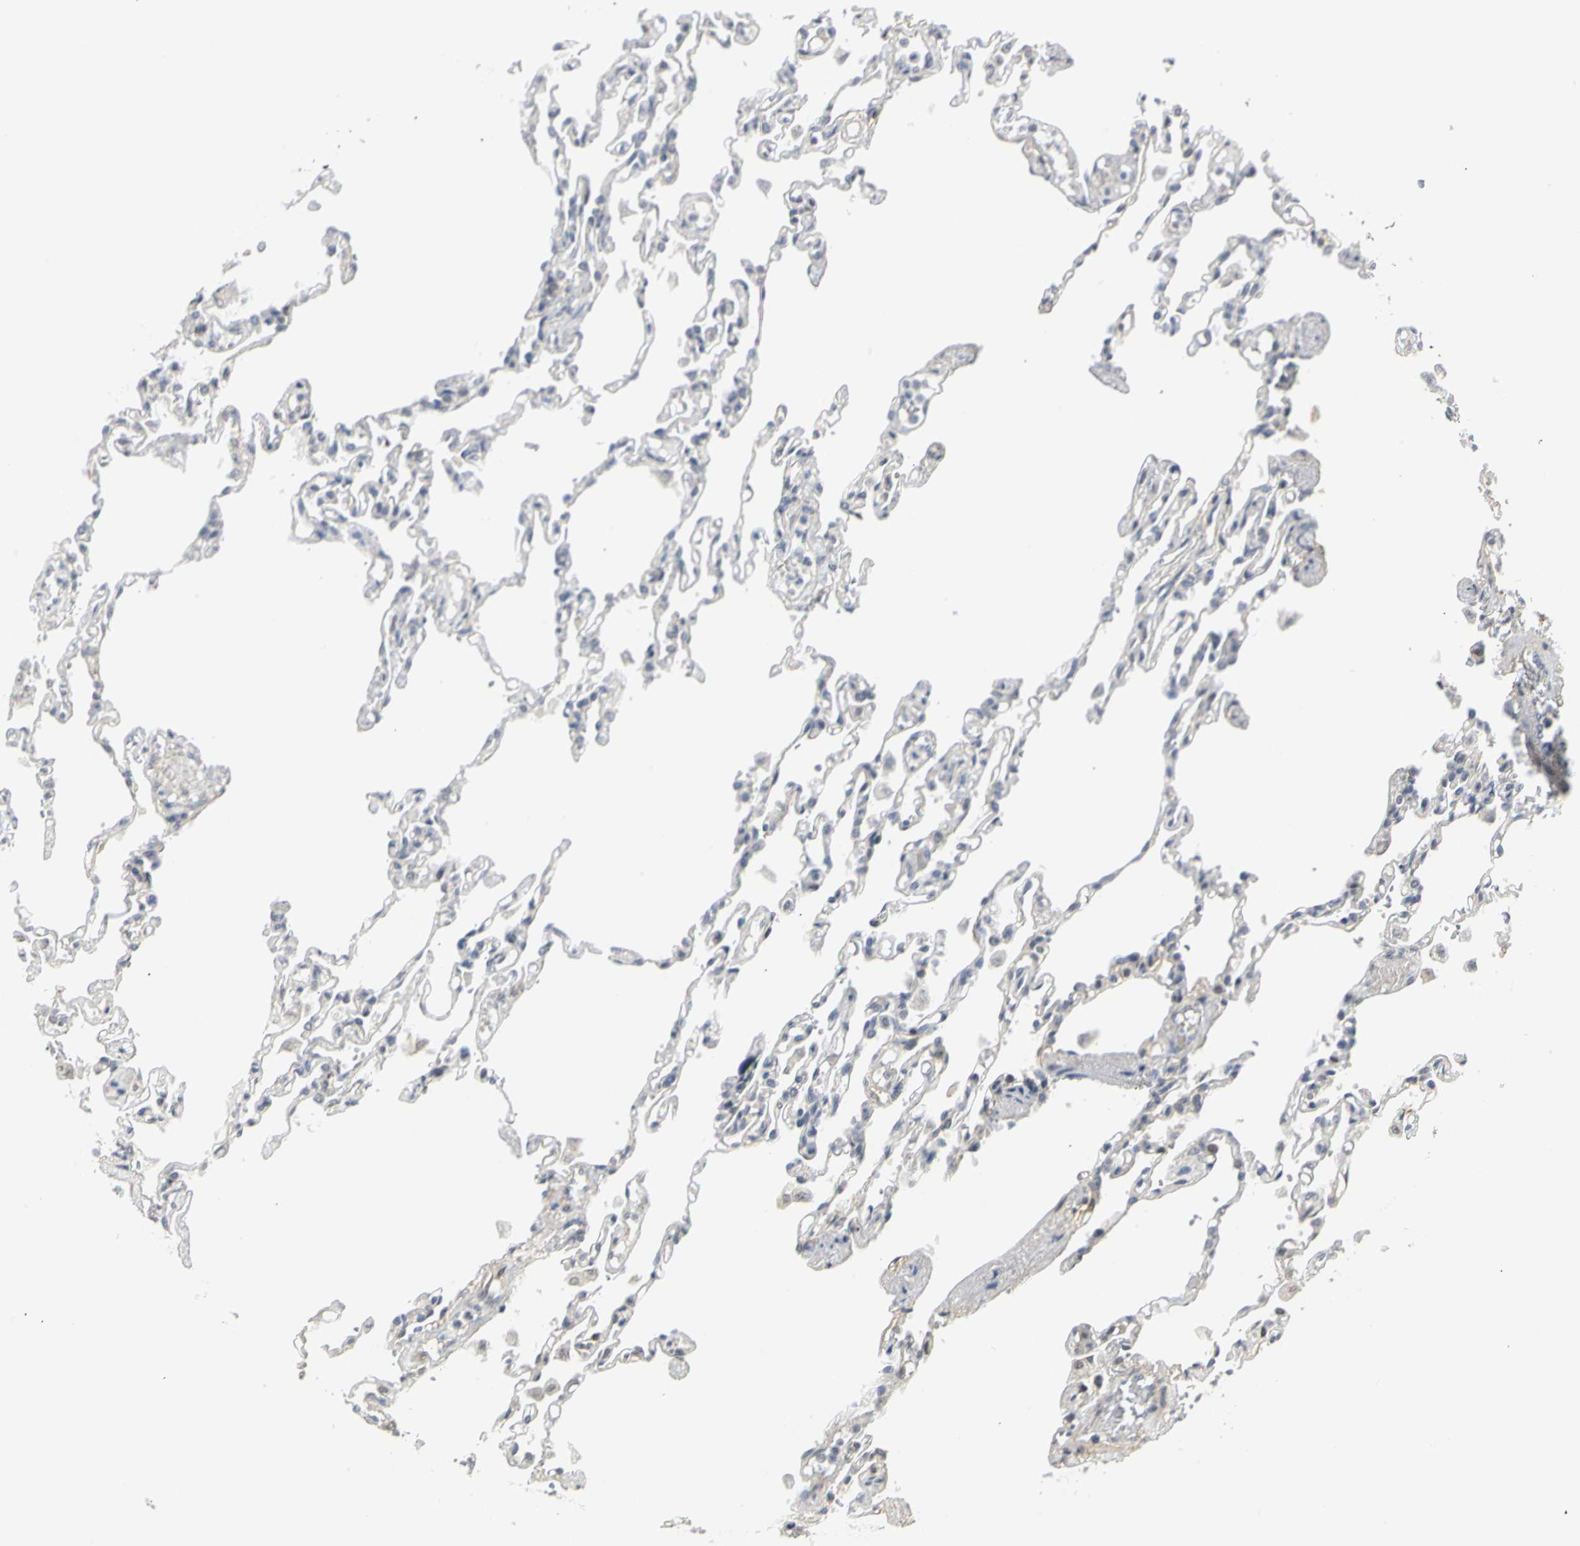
{"staining": {"intensity": "weak", "quantity": "<25%", "location": "cytoplasmic/membranous"}, "tissue": "lung", "cell_type": "Alveolar cells", "image_type": "normal", "snomed": [{"axis": "morphology", "description": "Normal tissue, NOS"}, {"axis": "topography", "description": "Lung"}], "caption": "IHC photomicrograph of normal lung: human lung stained with DAB displays no significant protein expression in alveolar cells. The staining is performed using DAB (3,3'-diaminobenzidine) brown chromogen with nuclei counter-stained in using hematoxylin.", "gene": "IMPG2", "patient": {"sex": "male", "age": 21}}